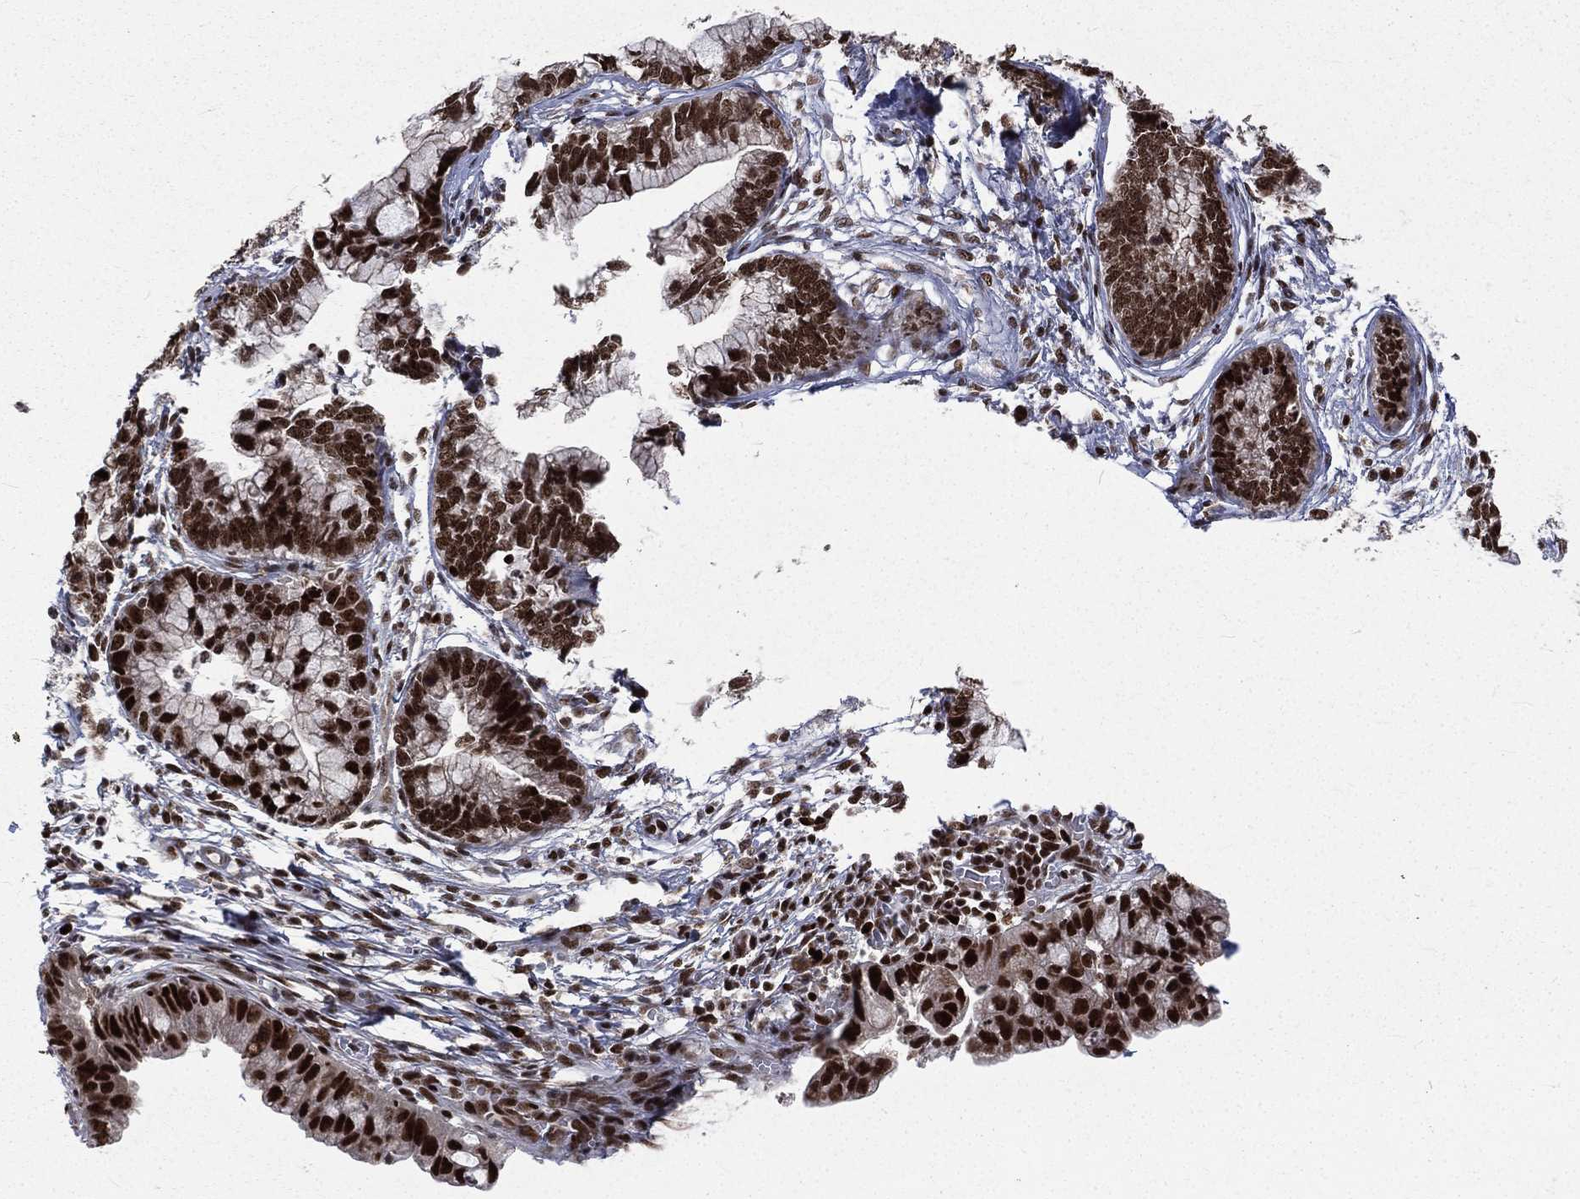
{"staining": {"intensity": "strong", "quantity": ">75%", "location": "nuclear"}, "tissue": "cervical cancer", "cell_type": "Tumor cells", "image_type": "cancer", "snomed": [{"axis": "morphology", "description": "Adenocarcinoma, NOS"}, {"axis": "topography", "description": "Cervix"}], "caption": "IHC (DAB (3,3'-diaminobenzidine)) staining of human adenocarcinoma (cervical) shows strong nuclear protein staining in approximately >75% of tumor cells. (DAB IHC with brightfield microscopy, high magnification).", "gene": "POLB", "patient": {"sex": "female", "age": 44}}